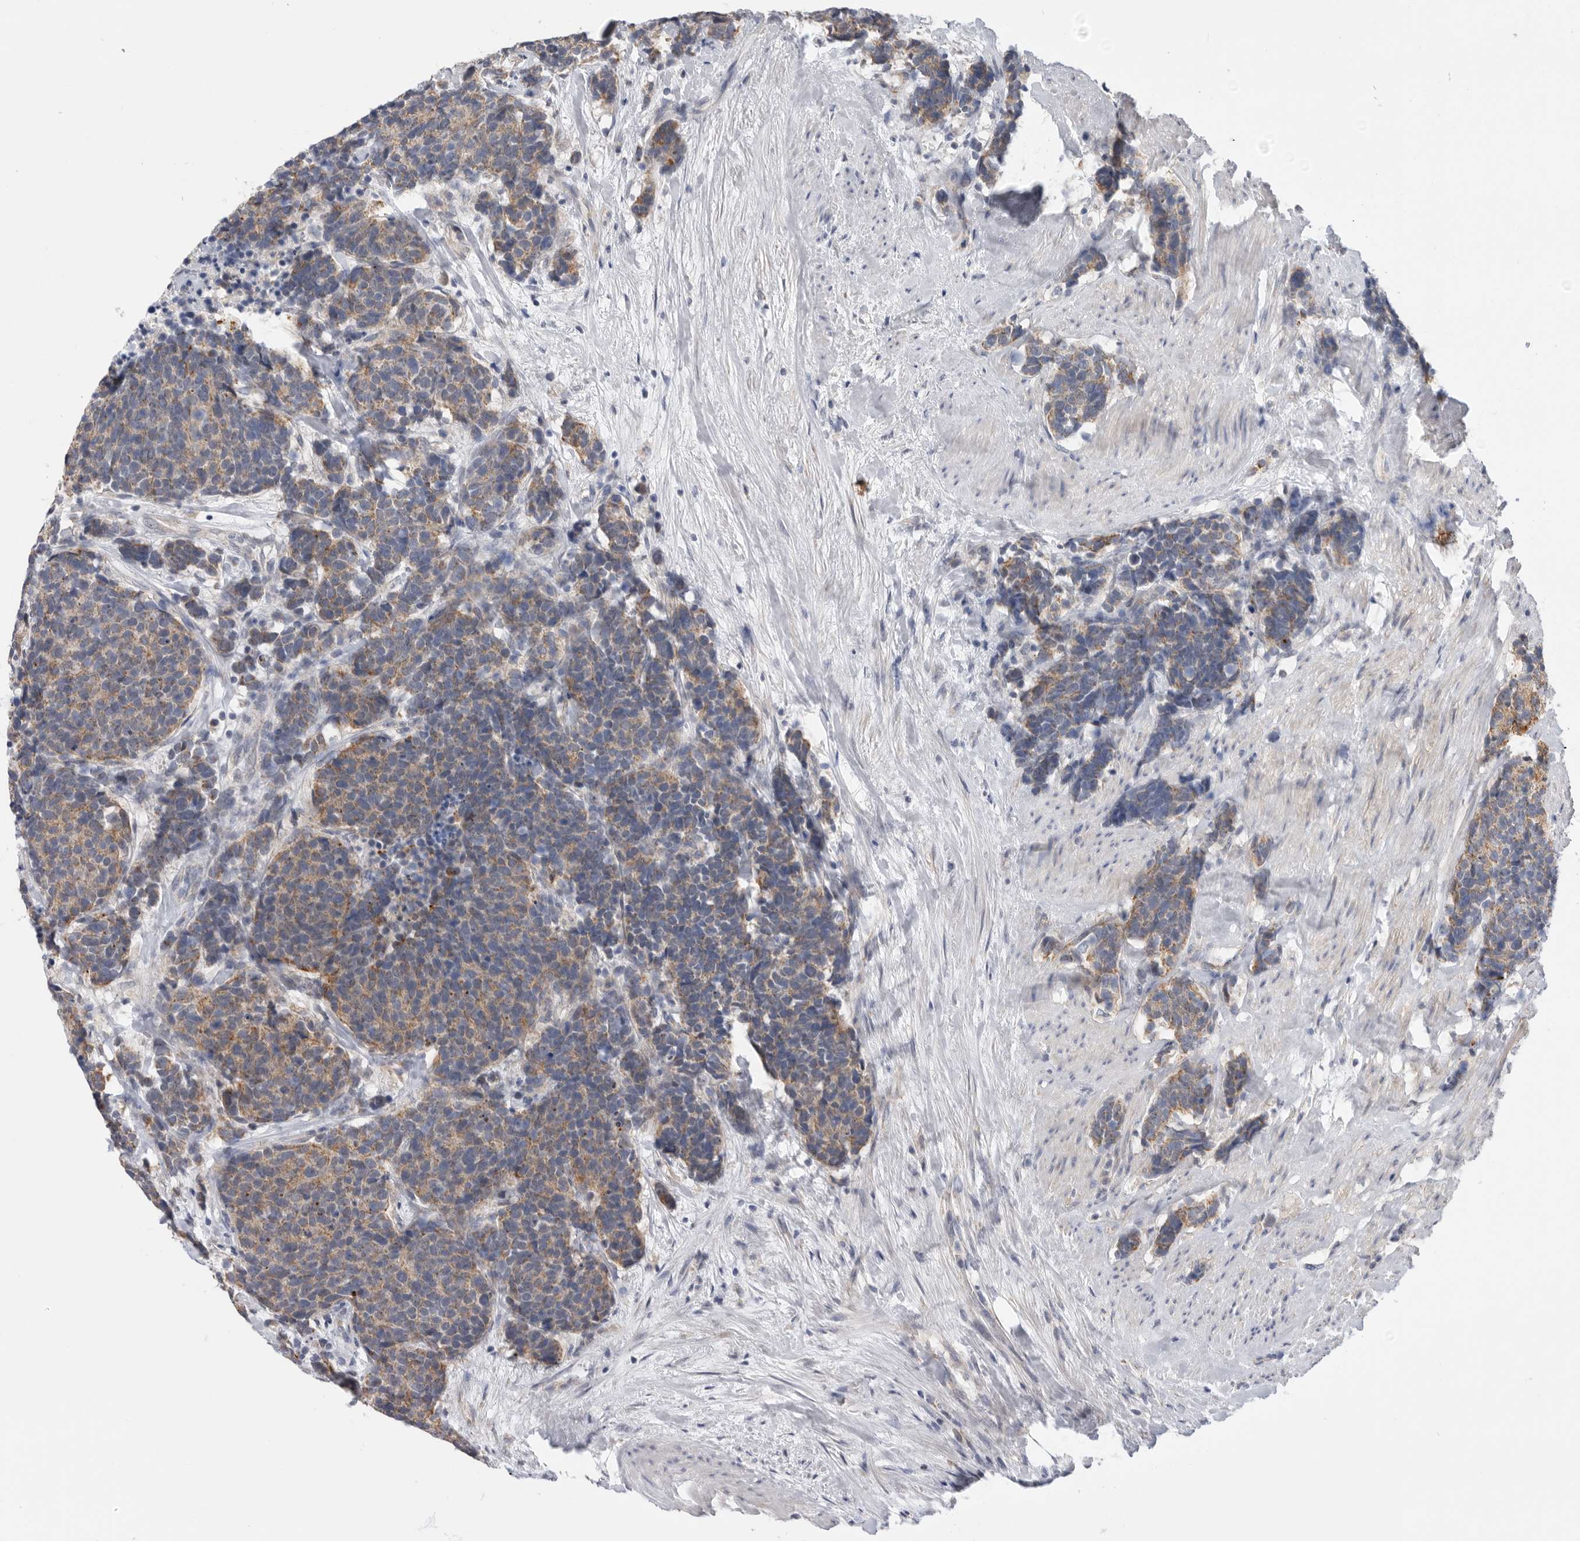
{"staining": {"intensity": "moderate", "quantity": "25%-75%", "location": "cytoplasmic/membranous"}, "tissue": "carcinoid", "cell_type": "Tumor cells", "image_type": "cancer", "snomed": [{"axis": "morphology", "description": "Carcinoma, NOS"}, {"axis": "morphology", "description": "Carcinoid, malignant, NOS"}, {"axis": "topography", "description": "Urinary bladder"}], "caption": "Immunohistochemistry (IHC) of carcinoid reveals medium levels of moderate cytoplasmic/membranous staining in about 25%-75% of tumor cells.", "gene": "MTFR1L", "patient": {"sex": "male", "age": 57}}